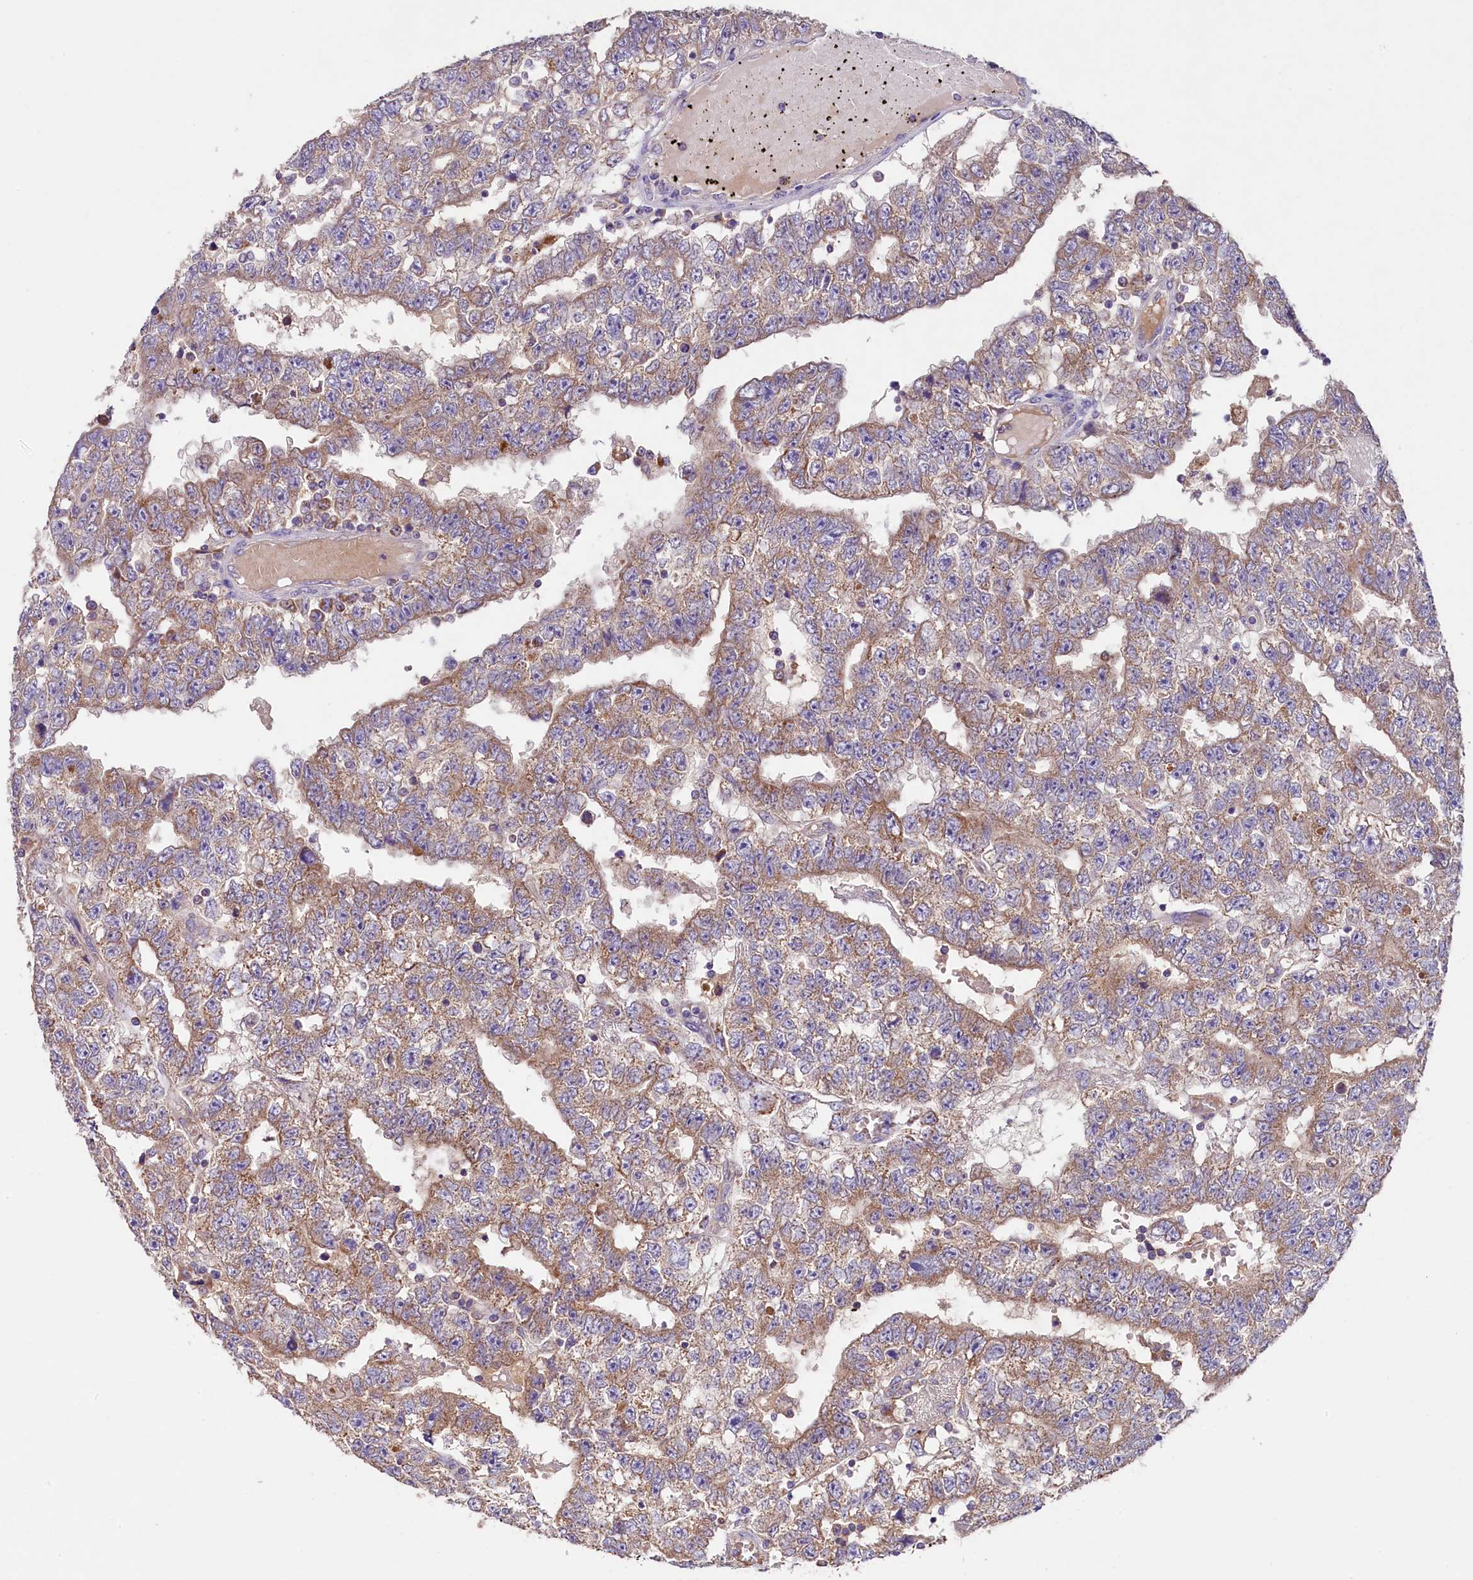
{"staining": {"intensity": "weak", "quantity": ">75%", "location": "cytoplasmic/membranous"}, "tissue": "testis cancer", "cell_type": "Tumor cells", "image_type": "cancer", "snomed": [{"axis": "morphology", "description": "Carcinoma, Embryonal, NOS"}, {"axis": "topography", "description": "Testis"}], "caption": "Testis embryonal carcinoma stained with a protein marker exhibits weak staining in tumor cells.", "gene": "PMPCB", "patient": {"sex": "male", "age": 25}}